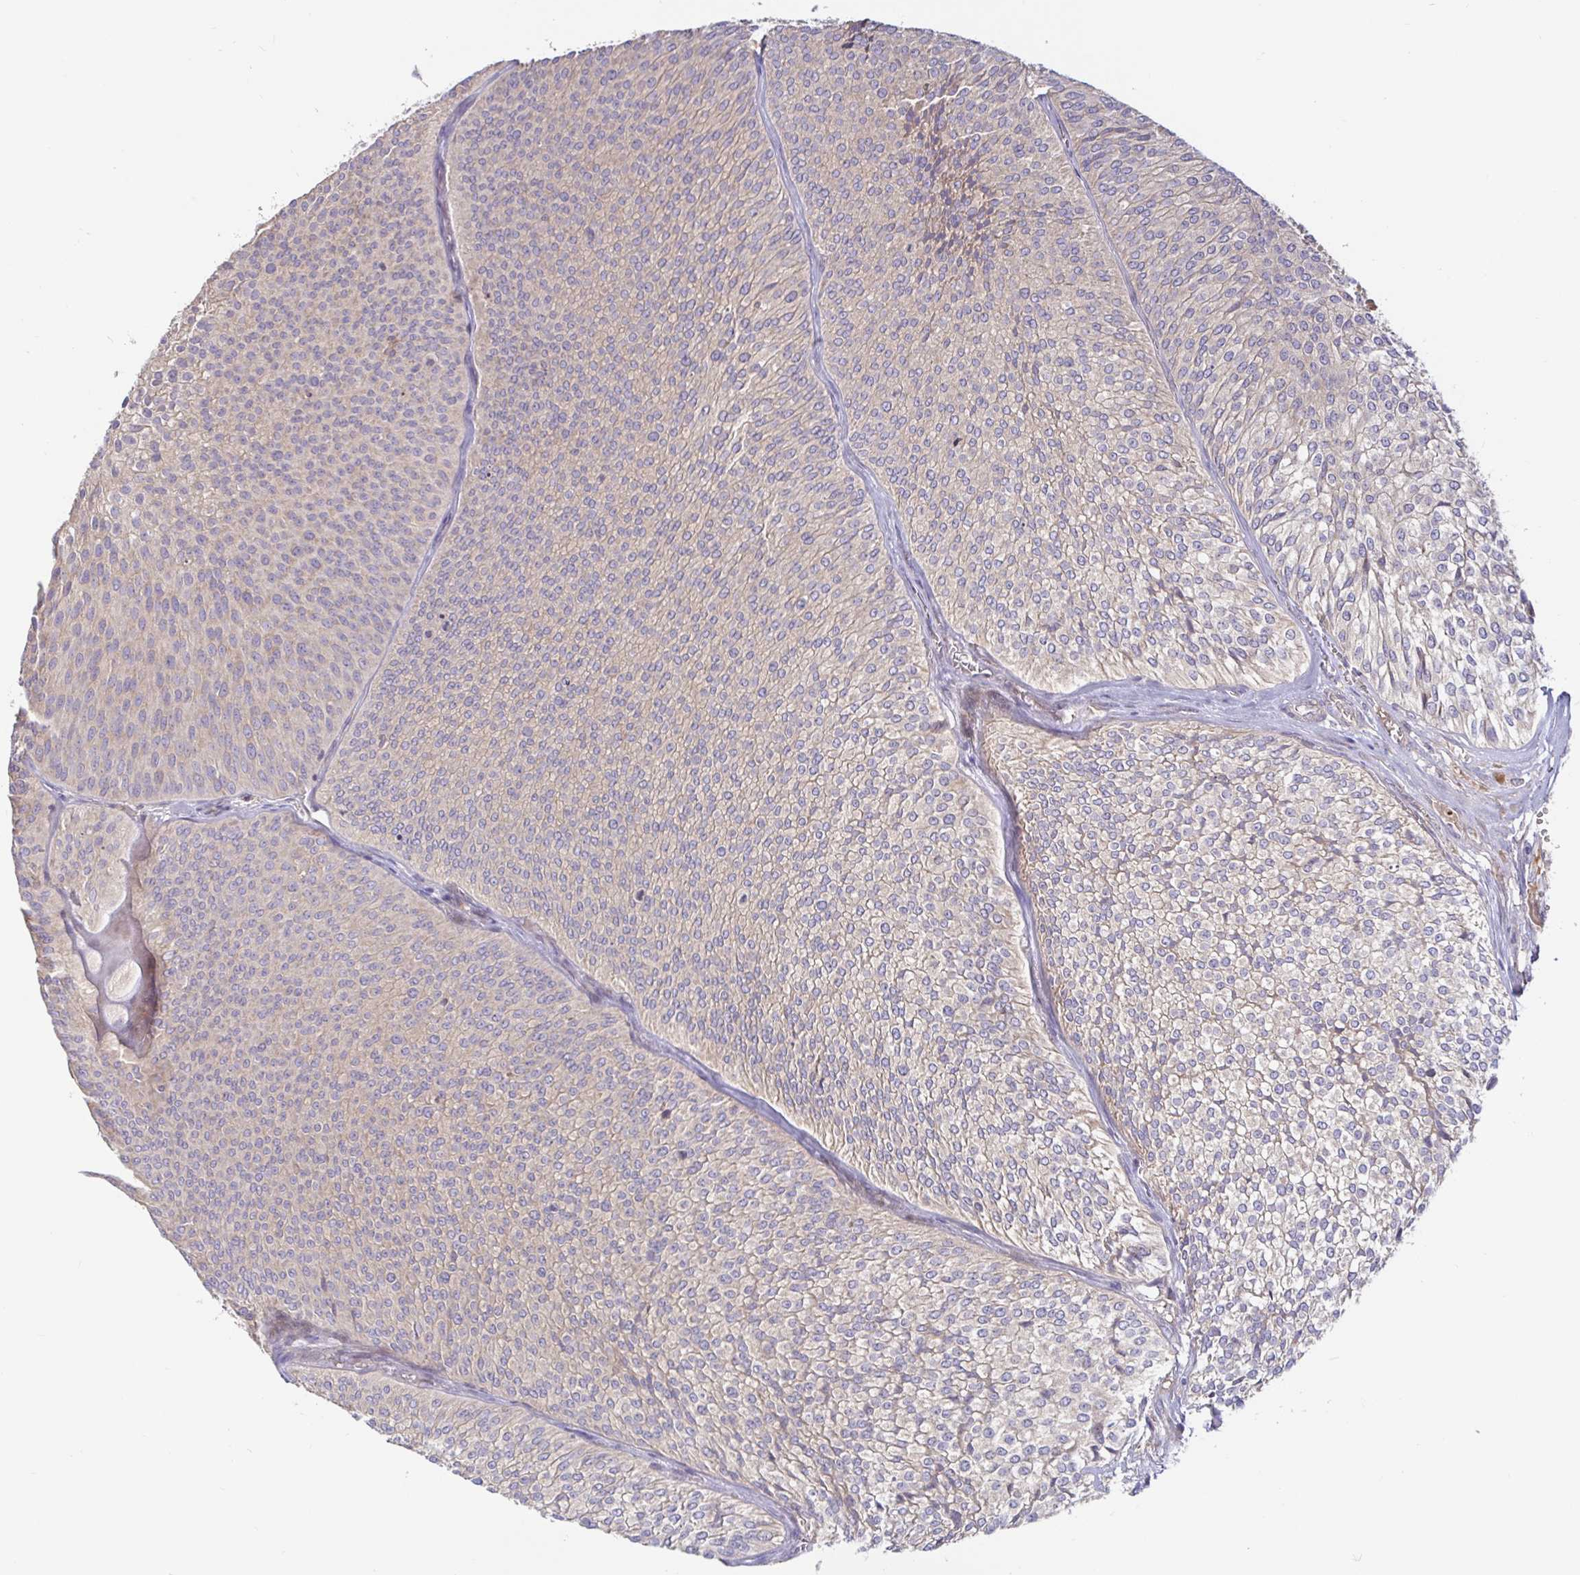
{"staining": {"intensity": "weak", "quantity": "25%-75%", "location": "cytoplasmic/membranous"}, "tissue": "urothelial cancer", "cell_type": "Tumor cells", "image_type": "cancer", "snomed": [{"axis": "morphology", "description": "Urothelial carcinoma, Low grade"}, {"axis": "topography", "description": "Urinary bladder"}], "caption": "IHC histopathology image of neoplastic tissue: low-grade urothelial carcinoma stained using immunohistochemistry displays low levels of weak protein expression localized specifically in the cytoplasmic/membranous of tumor cells, appearing as a cytoplasmic/membranous brown color.", "gene": "LARP1", "patient": {"sex": "male", "age": 91}}